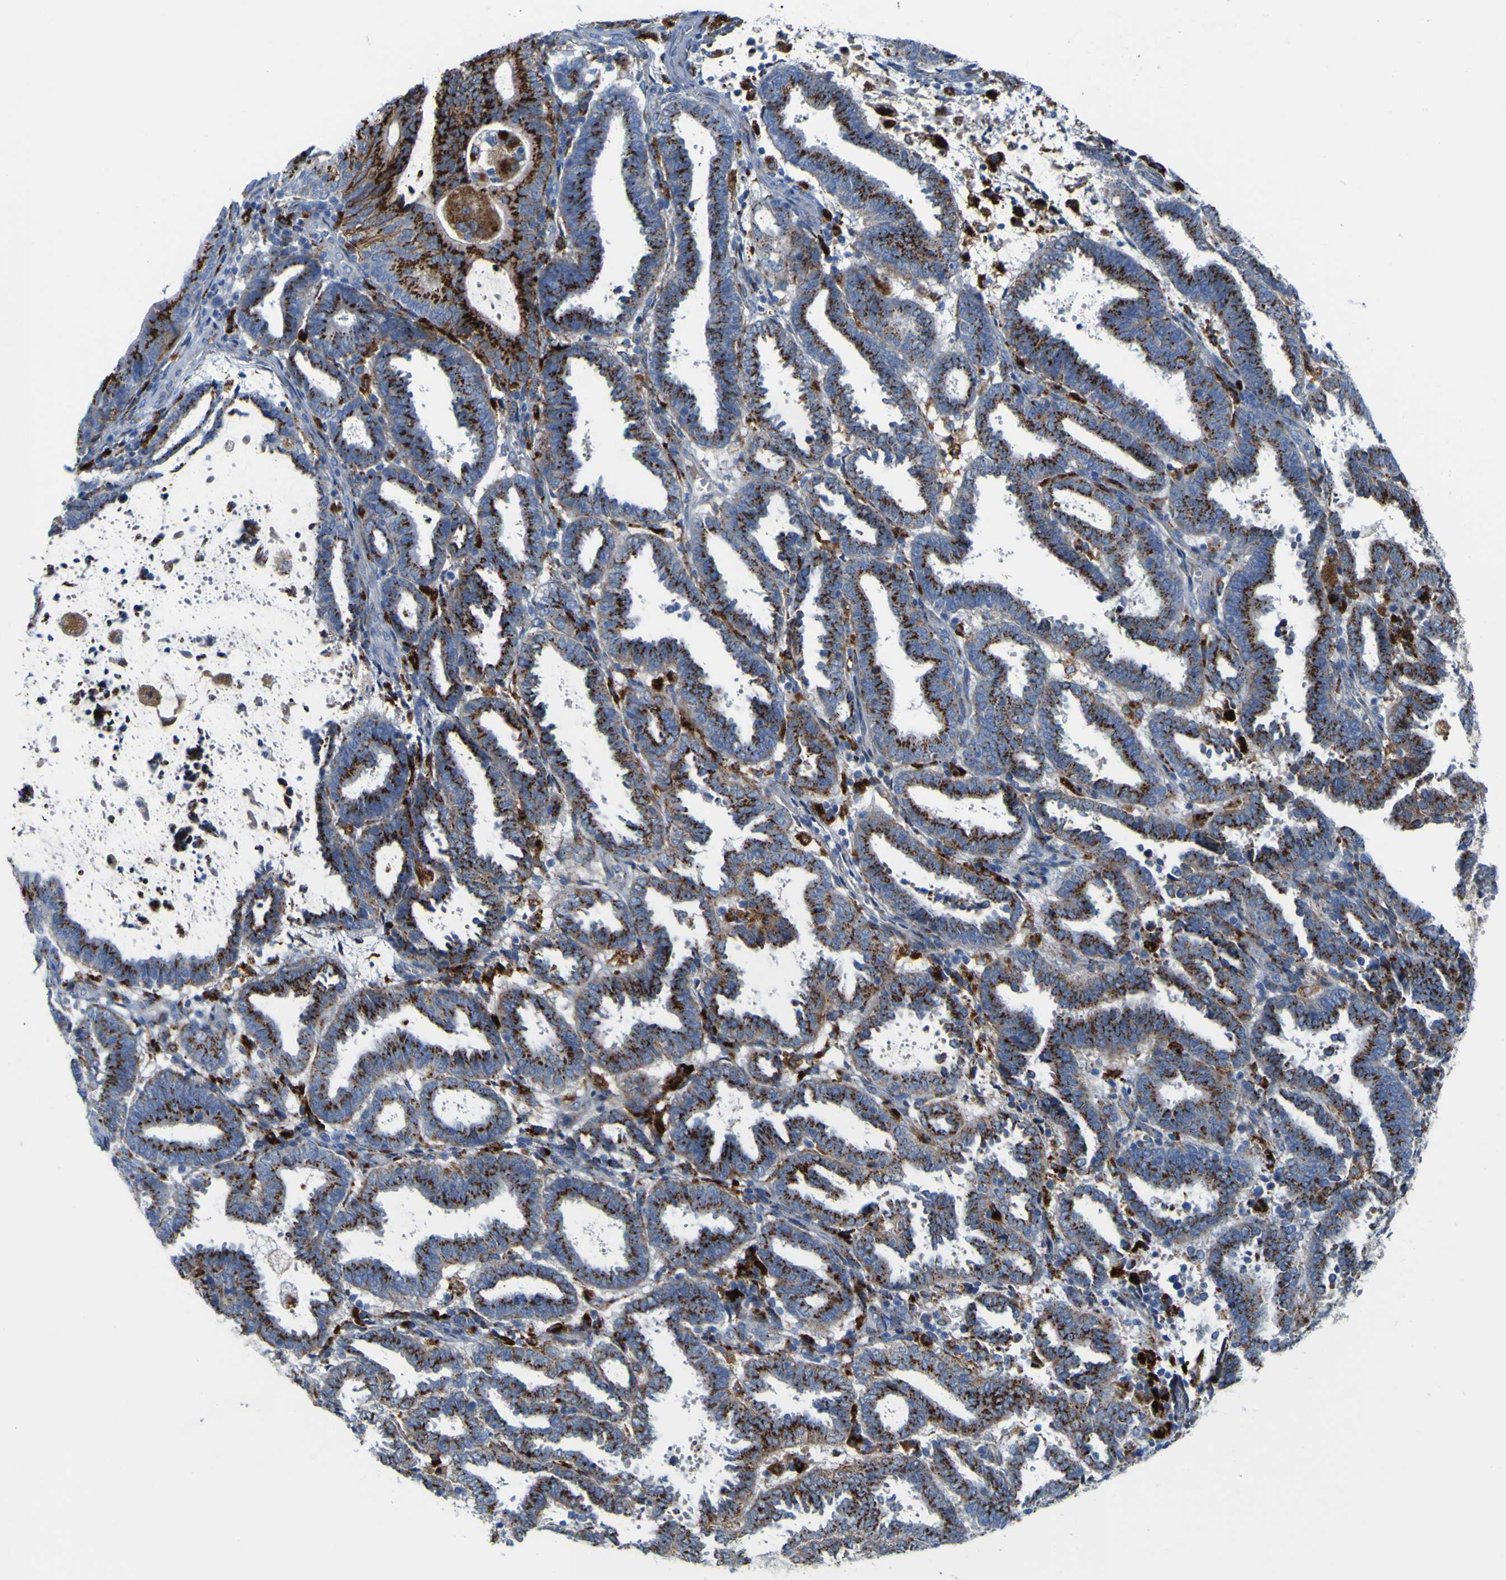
{"staining": {"intensity": "strong", "quantity": ">75%", "location": "cytoplasmic/membranous"}, "tissue": "endometrial cancer", "cell_type": "Tumor cells", "image_type": "cancer", "snomed": [{"axis": "morphology", "description": "Adenocarcinoma, NOS"}, {"axis": "topography", "description": "Uterus"}], "caption": "This image demonstrates endometrial adenocarcinoma stained with IHC to label a protein in brown. The cytoplasmic/membranous of tumor cells show strong positivity for the protein. Nuclei are counter-stained blue.", "gene": "PTPRF", "patient": {"sex": "female", "age": 83}}